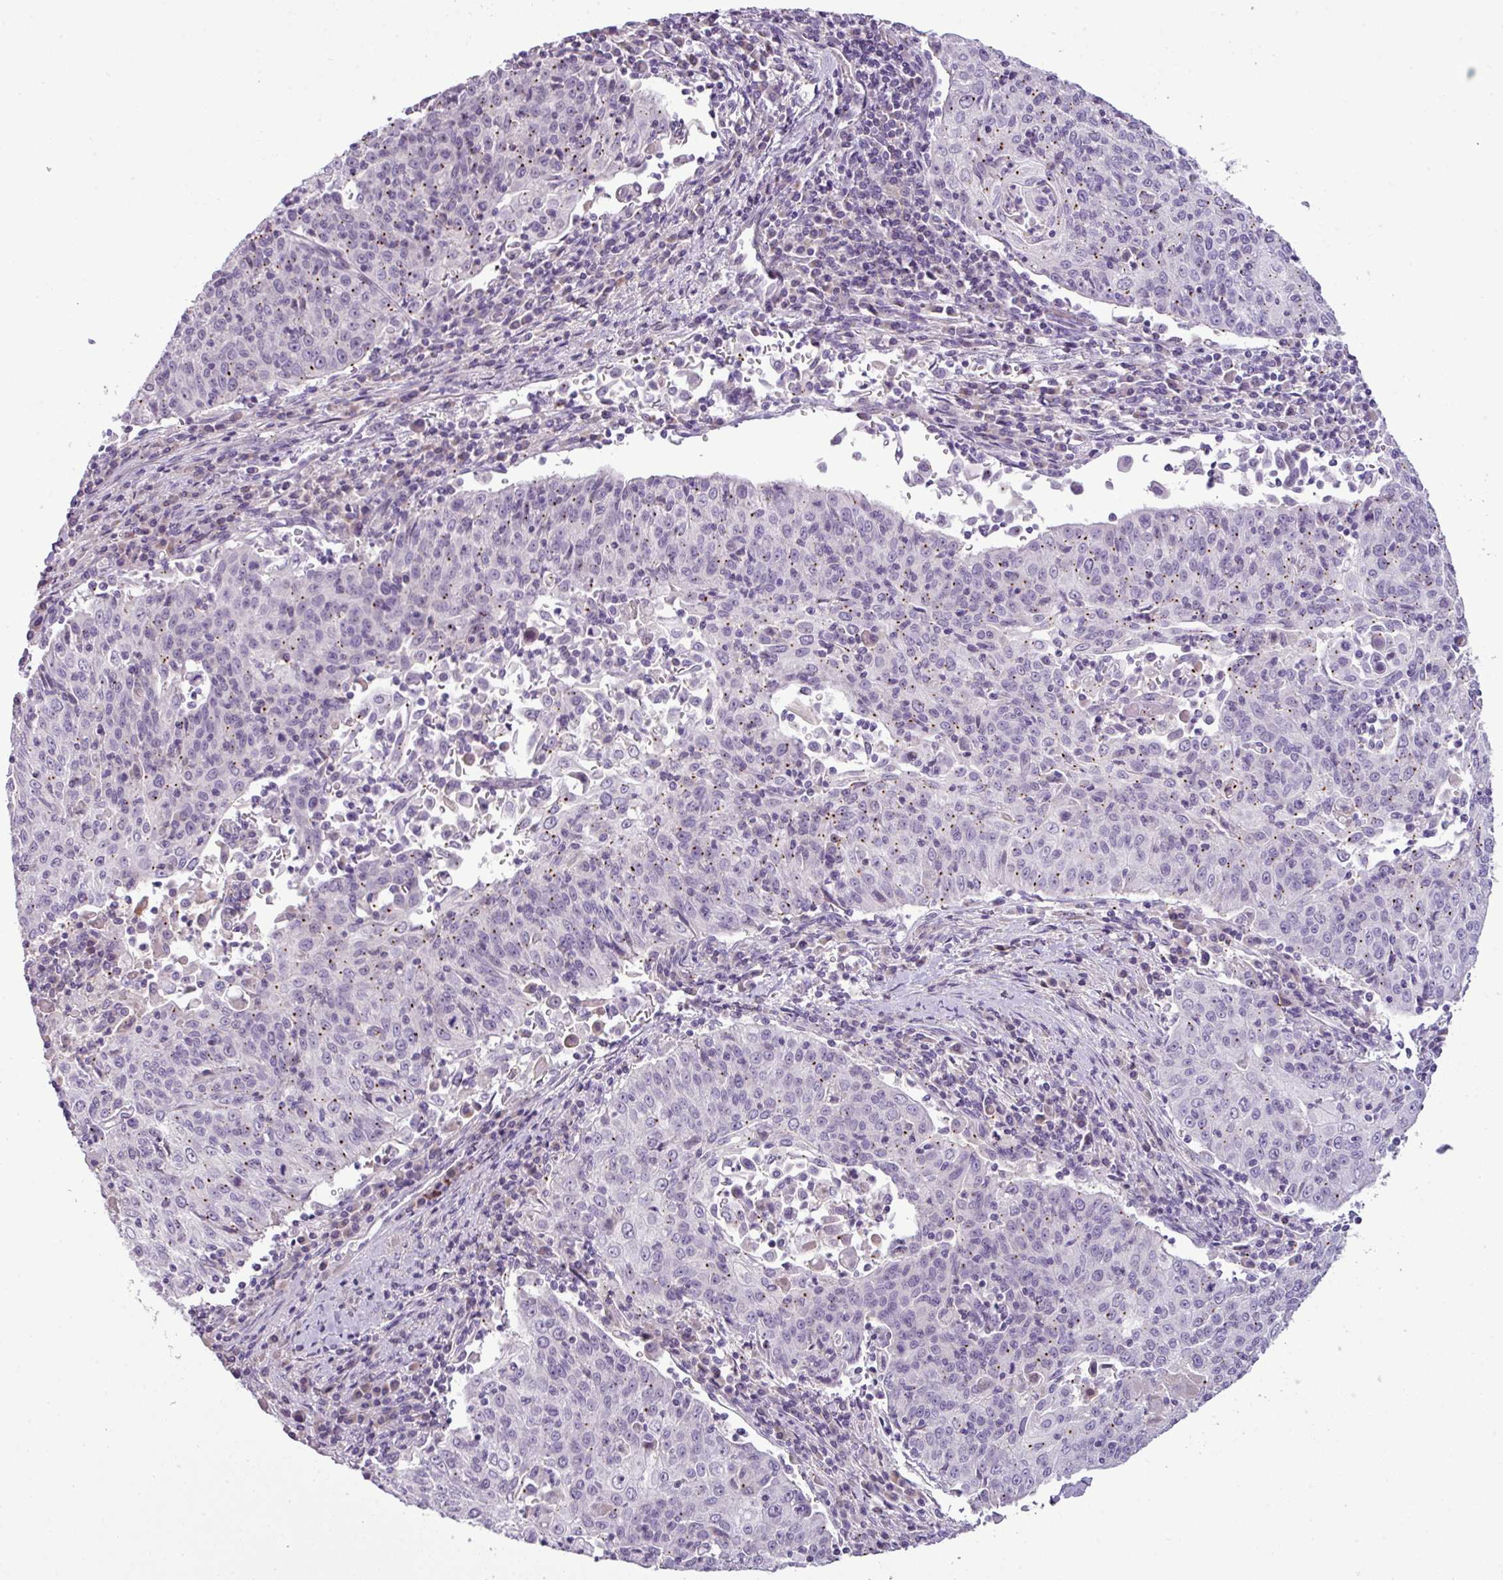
{"staining": {"intensity": "moderate", "quantity": "<25%", "location": "cytoplasmic/membranous"}, "tissue": "cervical cancer", "cell_type": "Tumor cells", "image_type": "cancer", "snomed": [{"axis": "morphology", "description": "Squamous cell carcinoma, NOS"}, {"axis": "topography", "description": "Cervix"}], "caption": "Protein staining reveals moderate cytoplasmic/membranous positivity in approximately <25% of tumor cells in squamous cell carcinoma (cervical).", "gene": "DNAJB13", "patient": {"sex": "female", "age": 48}}